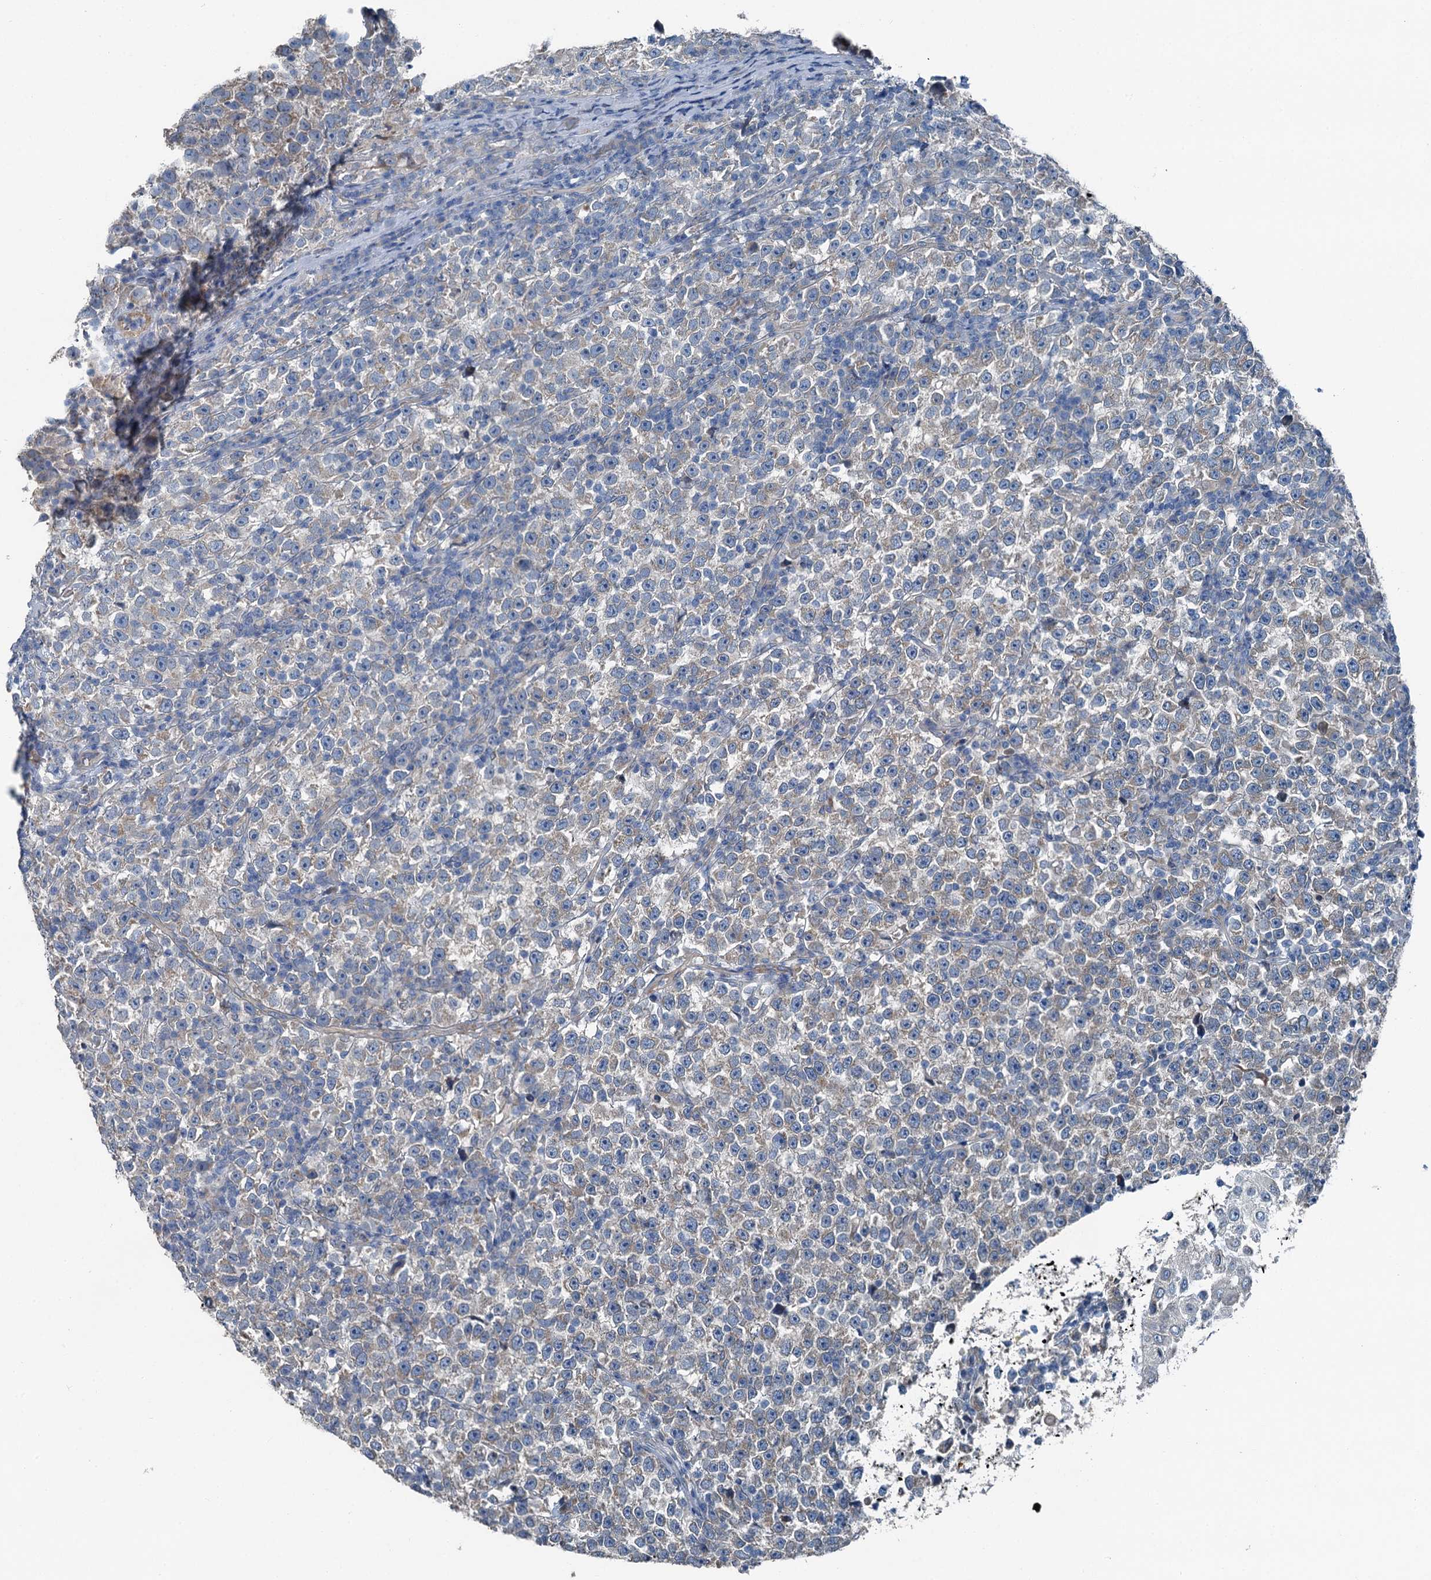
{"staining": {"intensity": "negative", "quantity": "none", "location": "none"}, "tissue": "testis cancer", "cell_type": "Tumor cells", "image_type": "cancer", "snomed": [{"axis": "morphology", "description": "Normal tissue, NOS"}, {"axis": "morphology", "description": "Seminoma, NOS"}, {"axis": "topography", "description": "Testis"}], "caption": "Tumor cells show no significant staining in seminoma (testis).", "gene": "C6orf120", "patient": {"sex": "male", "age": 43}}